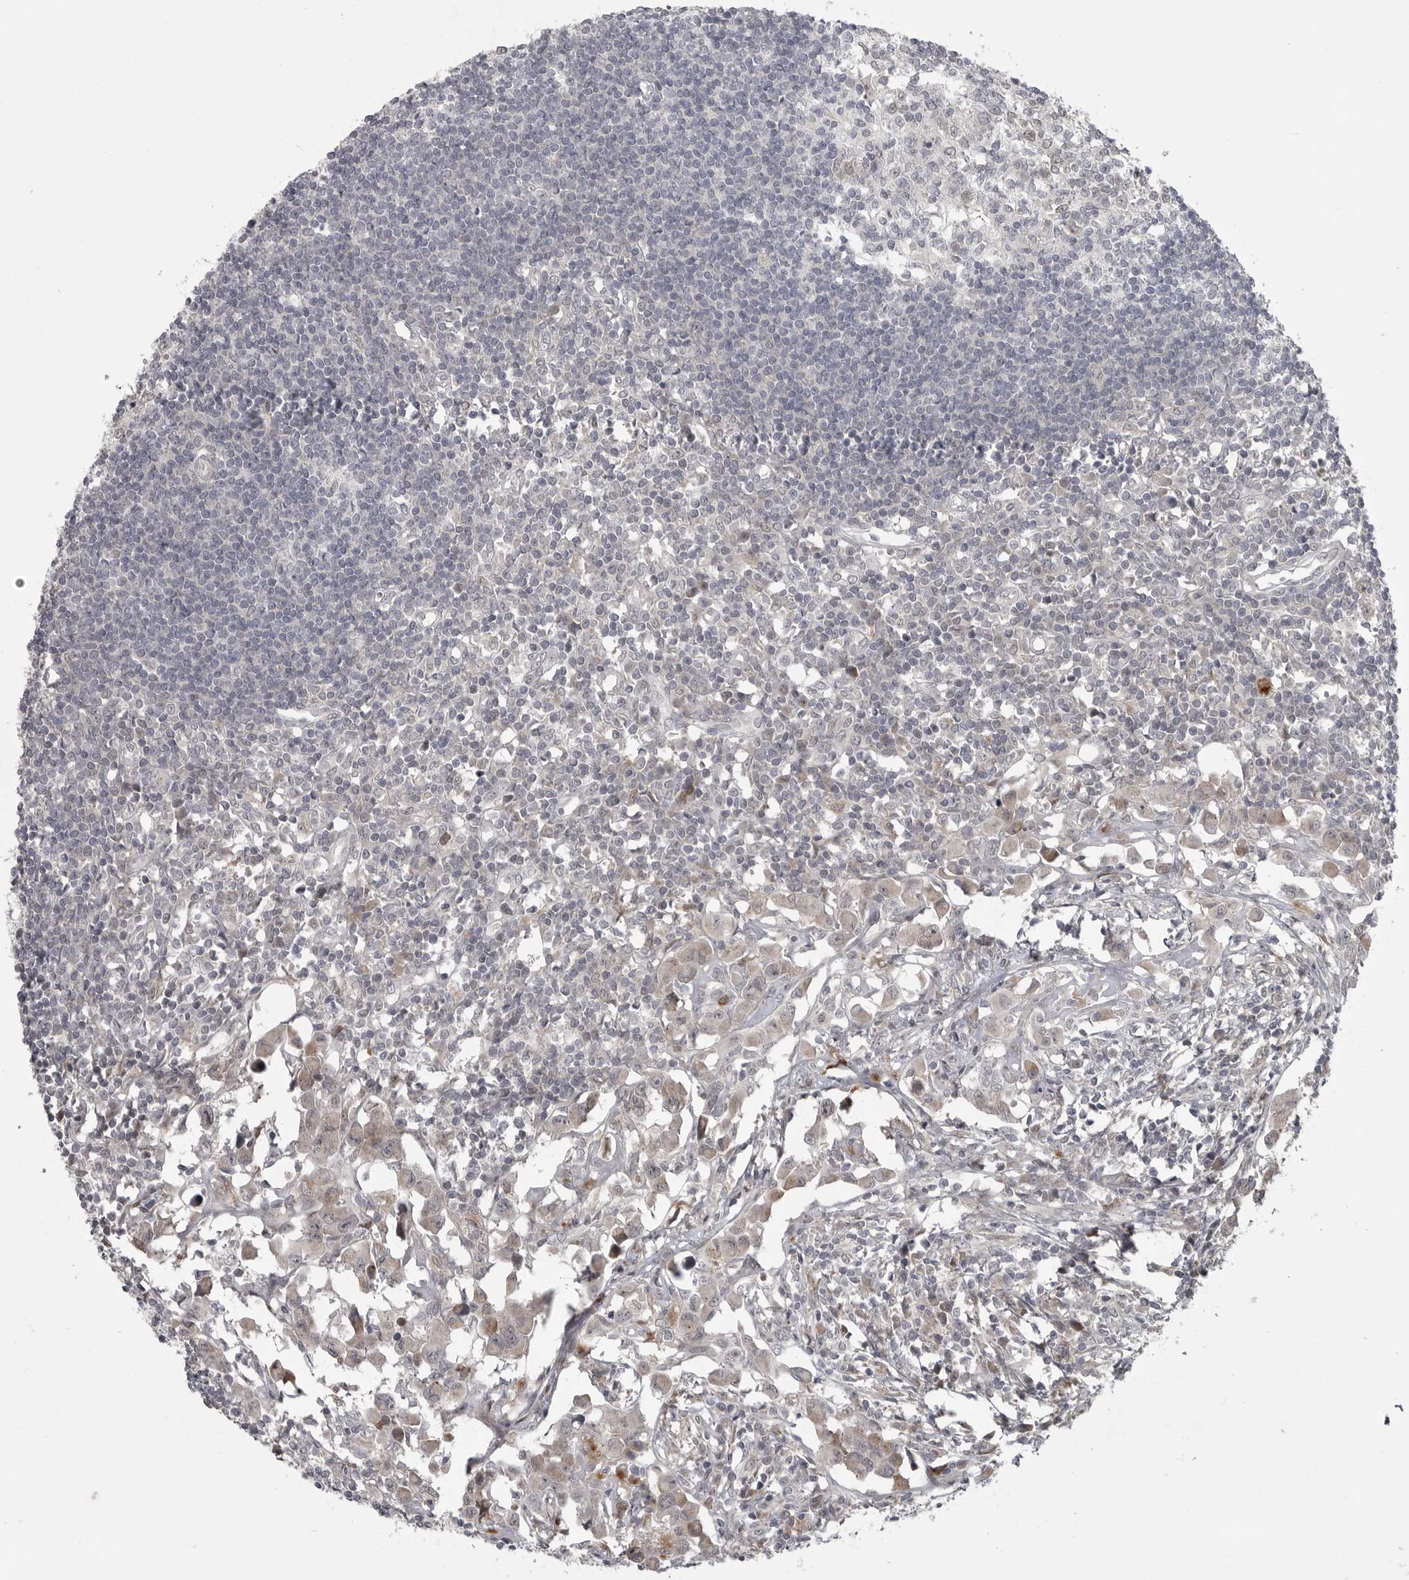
{"staining": {"intensity": "negative", "quantity": "none", "location": "none"}, "tissue": "lymph node", "cell_type": "Germinal center cells", "image_type": "normal", "snomed": [{"axis": "morphology", "description": "Normal tissue, NOS"}, {"axis": "morphology", "description": "Malignant melanoma, Metastatic site"}, {"axis": "topography", "description": "Lymph node"}], "caption": "Germinal center cells are negative for brown protein staining in benign lymph node. (DAB IHC visualized using brightfield microscopy, high magnification).", "gene": "PPP1R9A", "patient": {"sex": "male", "age": 41}}